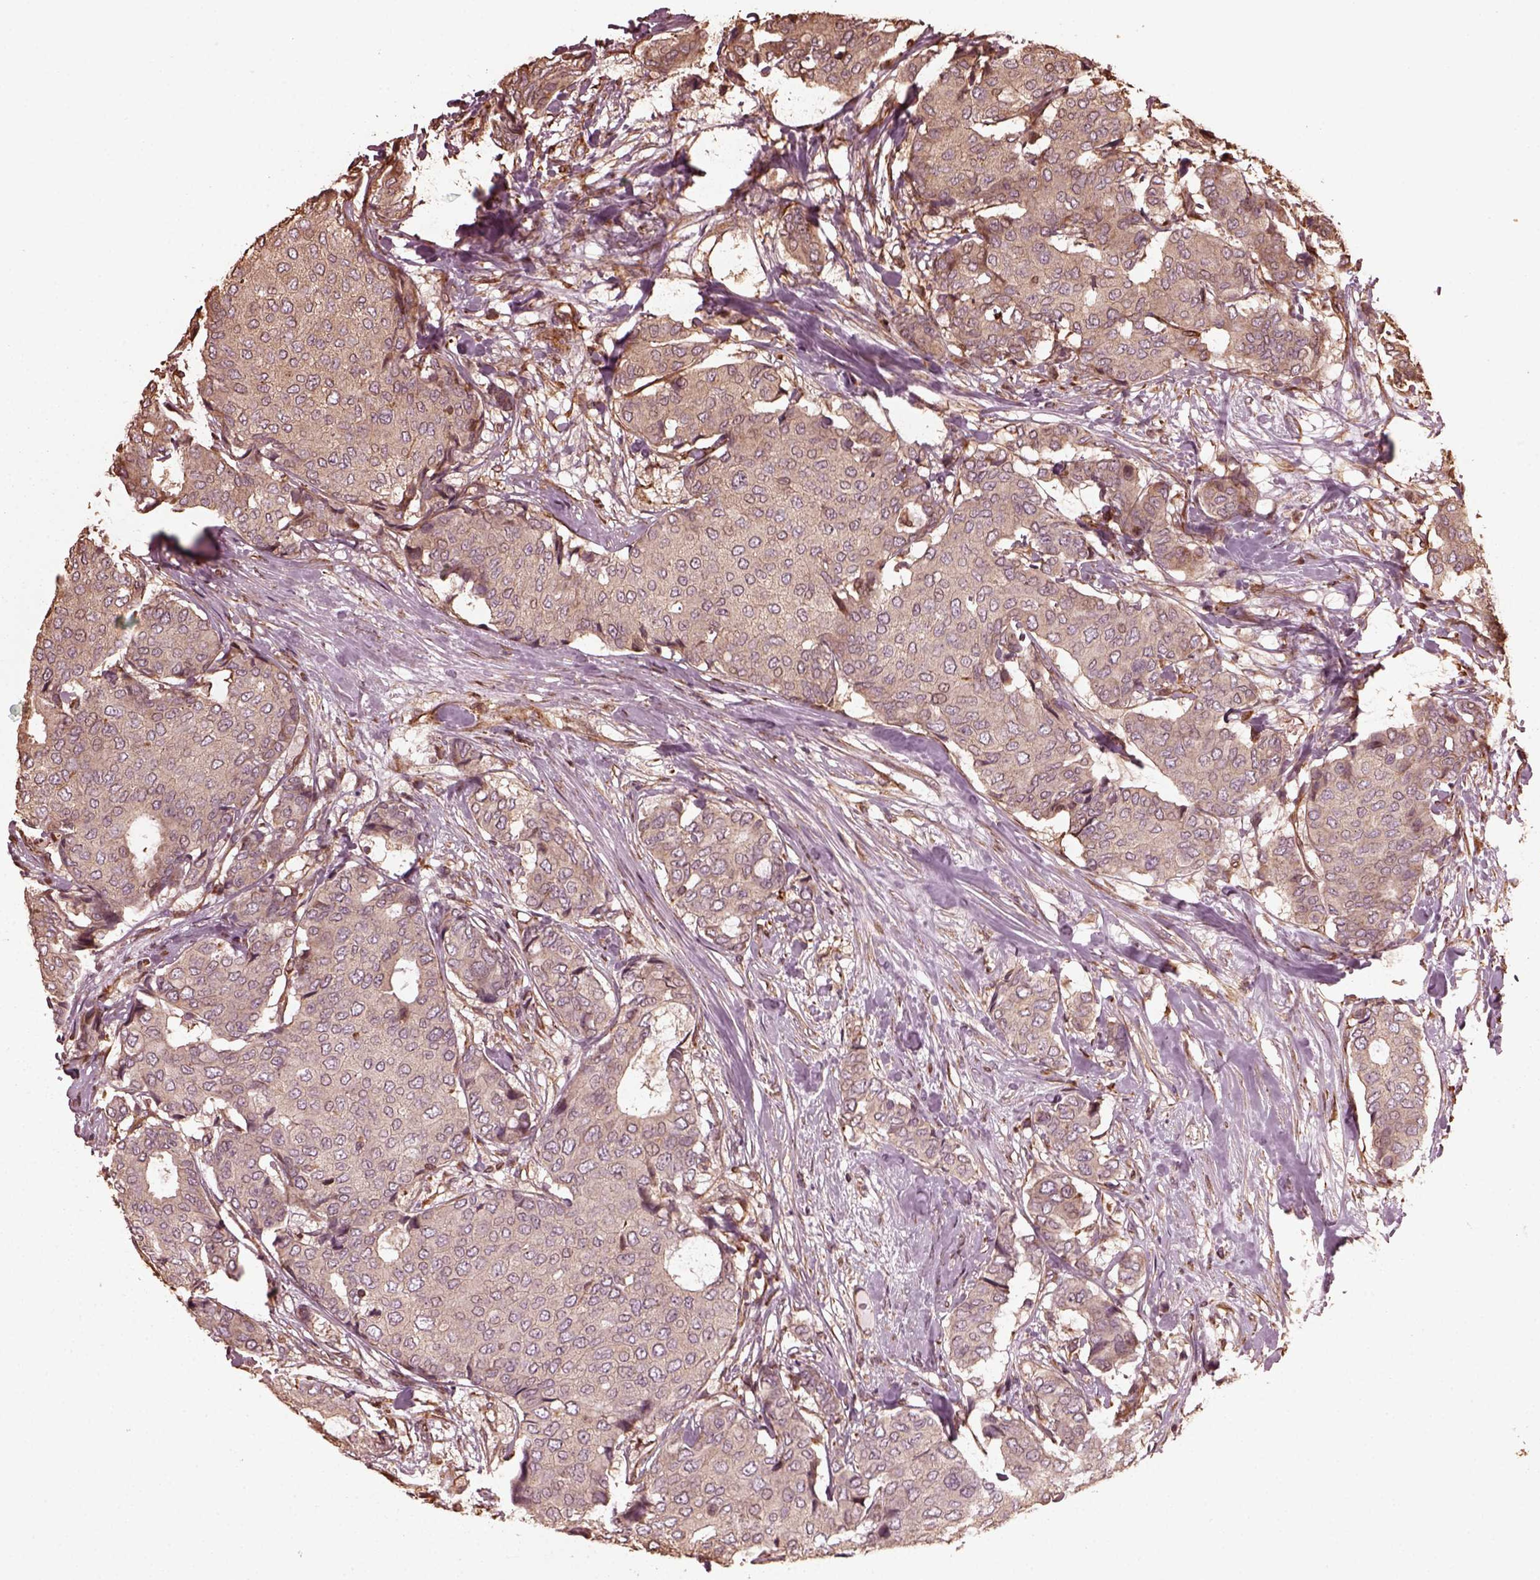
{"staining": {"intensity": "weak", "quantity": "25%-75%", "location": "cytoplasmic/membranous"}, "tissue": "breast cancer", "cell_type": "Tumor cells", "image_type": "cancer", "snomed": [{"axis": "morphology", "description": "Duct carcinoma"}, {"axis": "topography", "description": "Breast"}], "caption": "Protein staining displays weak cytoplasmic/membranous positivity in about 25%-75% of tumor cells in breast cancer.", "gene": "GTPBP1", "patient": {"sex": "female", "age": 75}}